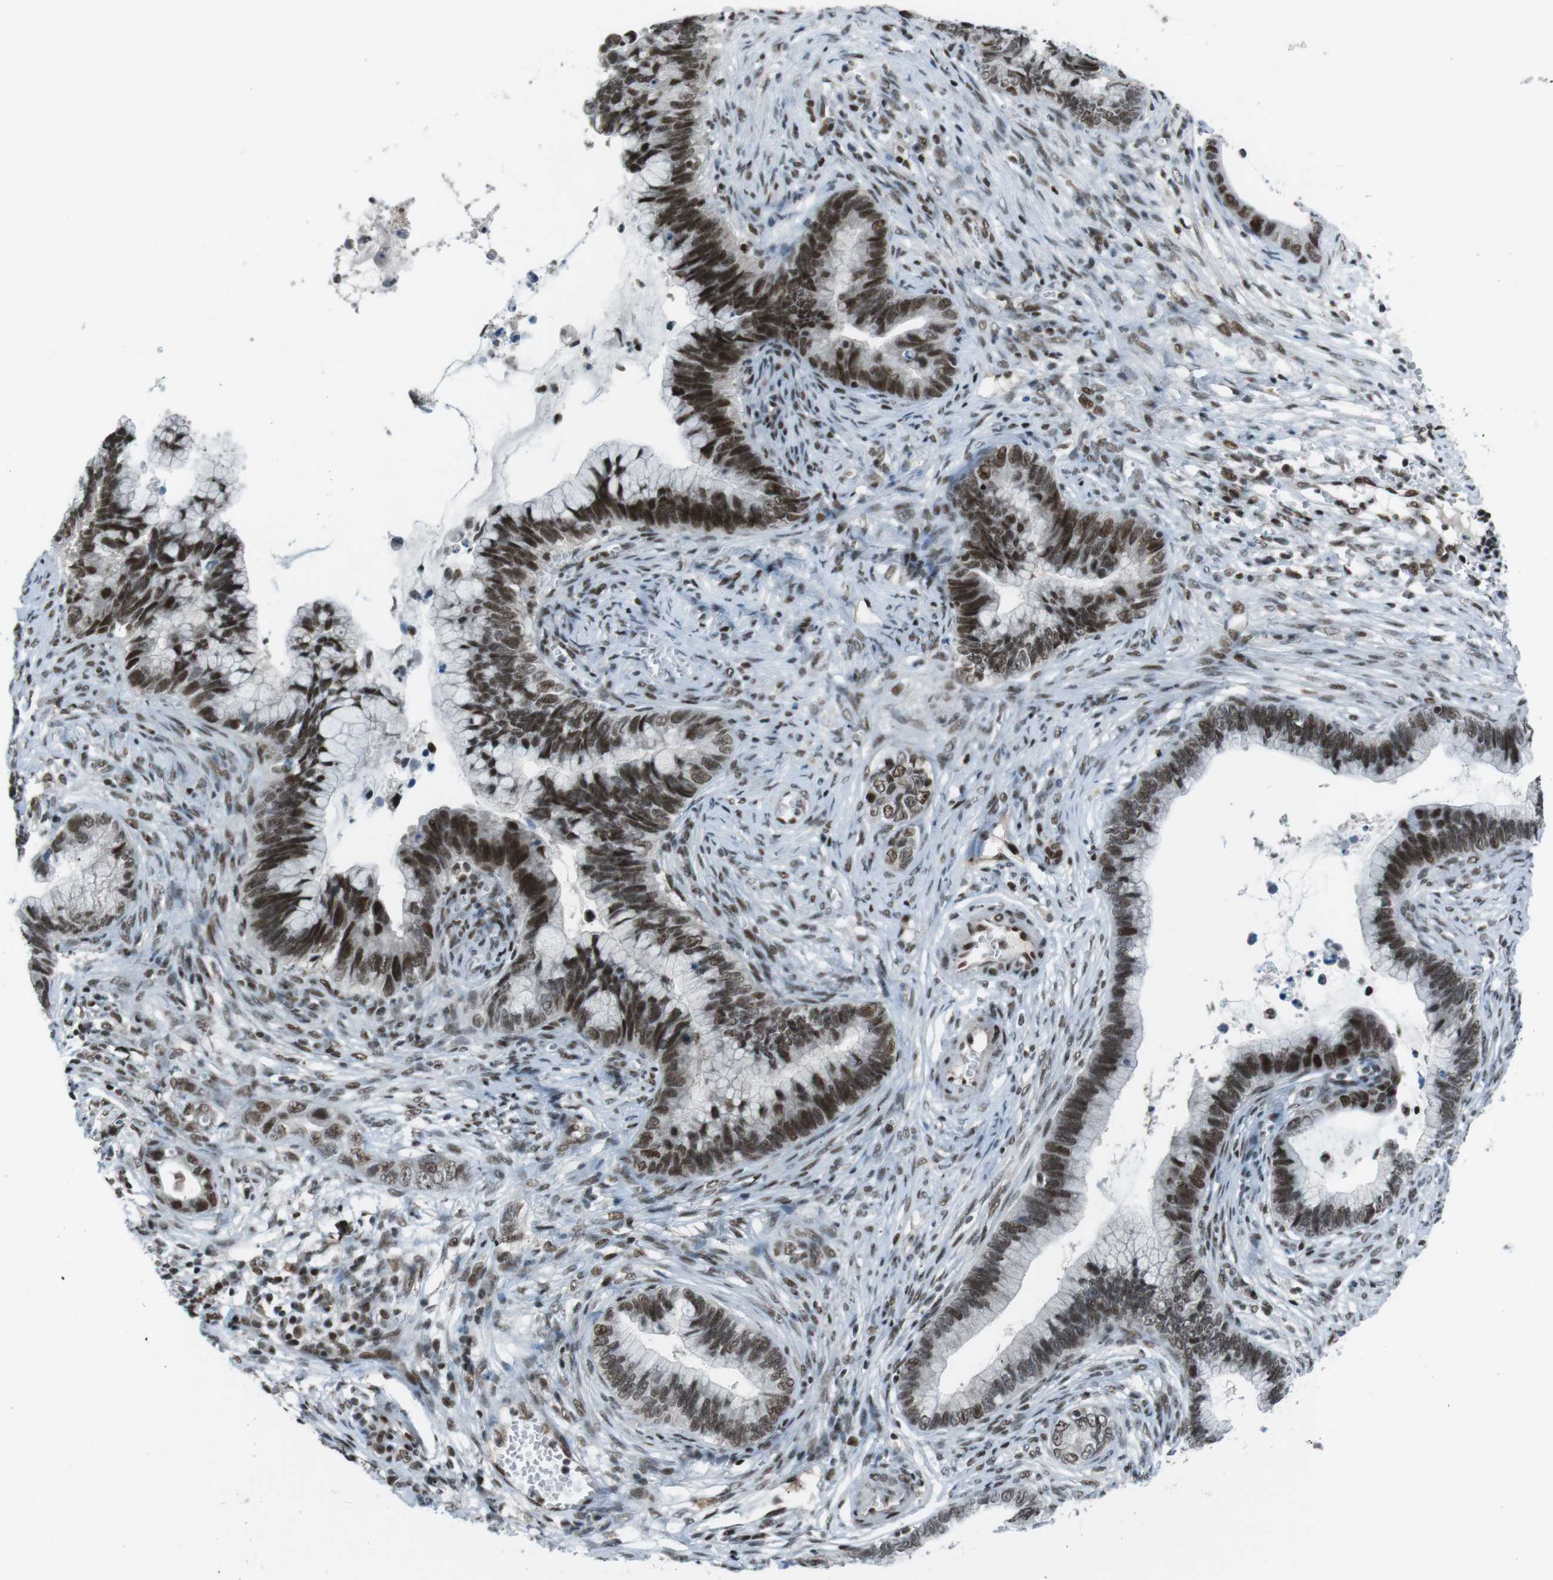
{"staining": {"intensity": "strong", "quantity": ">75%", "location": "nuclear"}, "tissue": "cervical cancer", "cell_type": "Tumor cells", "image_type": "cancer", "snomed": [{"axis": "morphology", "description": "Adenocarcinoma, NOS"}, {"axis": "topography", "description": "Cervix"}], "caption": "Approximately >75% of tumor cells in cervical adenocarcinoma reveal strong nuclear protein expression as visualized by brown immunohistochemical staining.", "gene": "TAF1", "patient": {"sex": "female", "age": 44}}